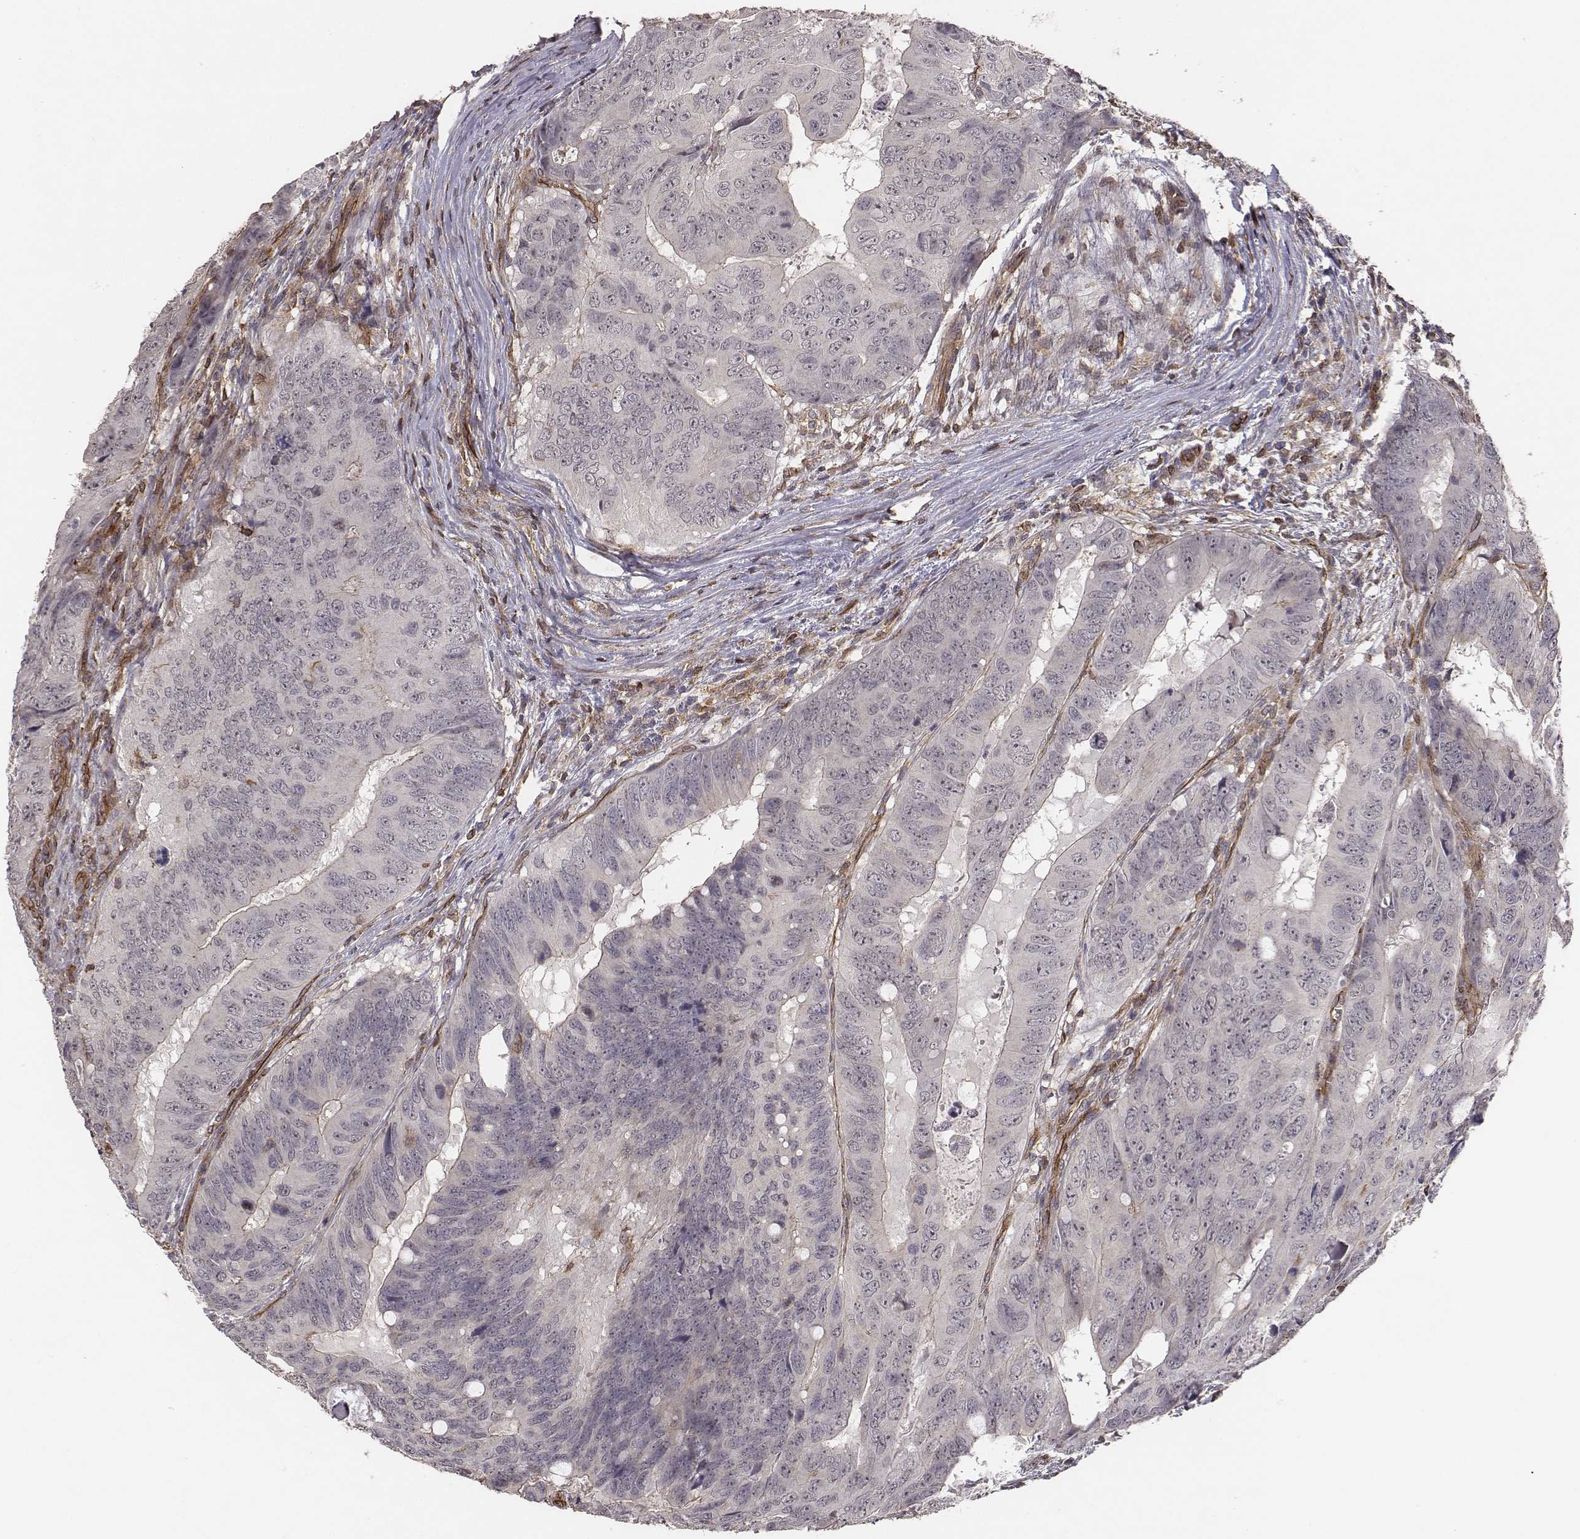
{"staining": {"intensity": "negative", "quantity": "none", "location": "none"}, "tissue": "colorectal cancer", "cell_type": "Tumor cells", "image_type": "cancer", "snomed": [{"axis": "morphology", "description": "Adenocarcinoma, NOS"}, {"axis": "topography", "description": "Colon"}], "caption": "Tumor cells are negative for brown protein staining in colorectal cancer (adenocarcinoma).", "gene": "PTPRG", "patient": {"sex": "male", "age": 79}}